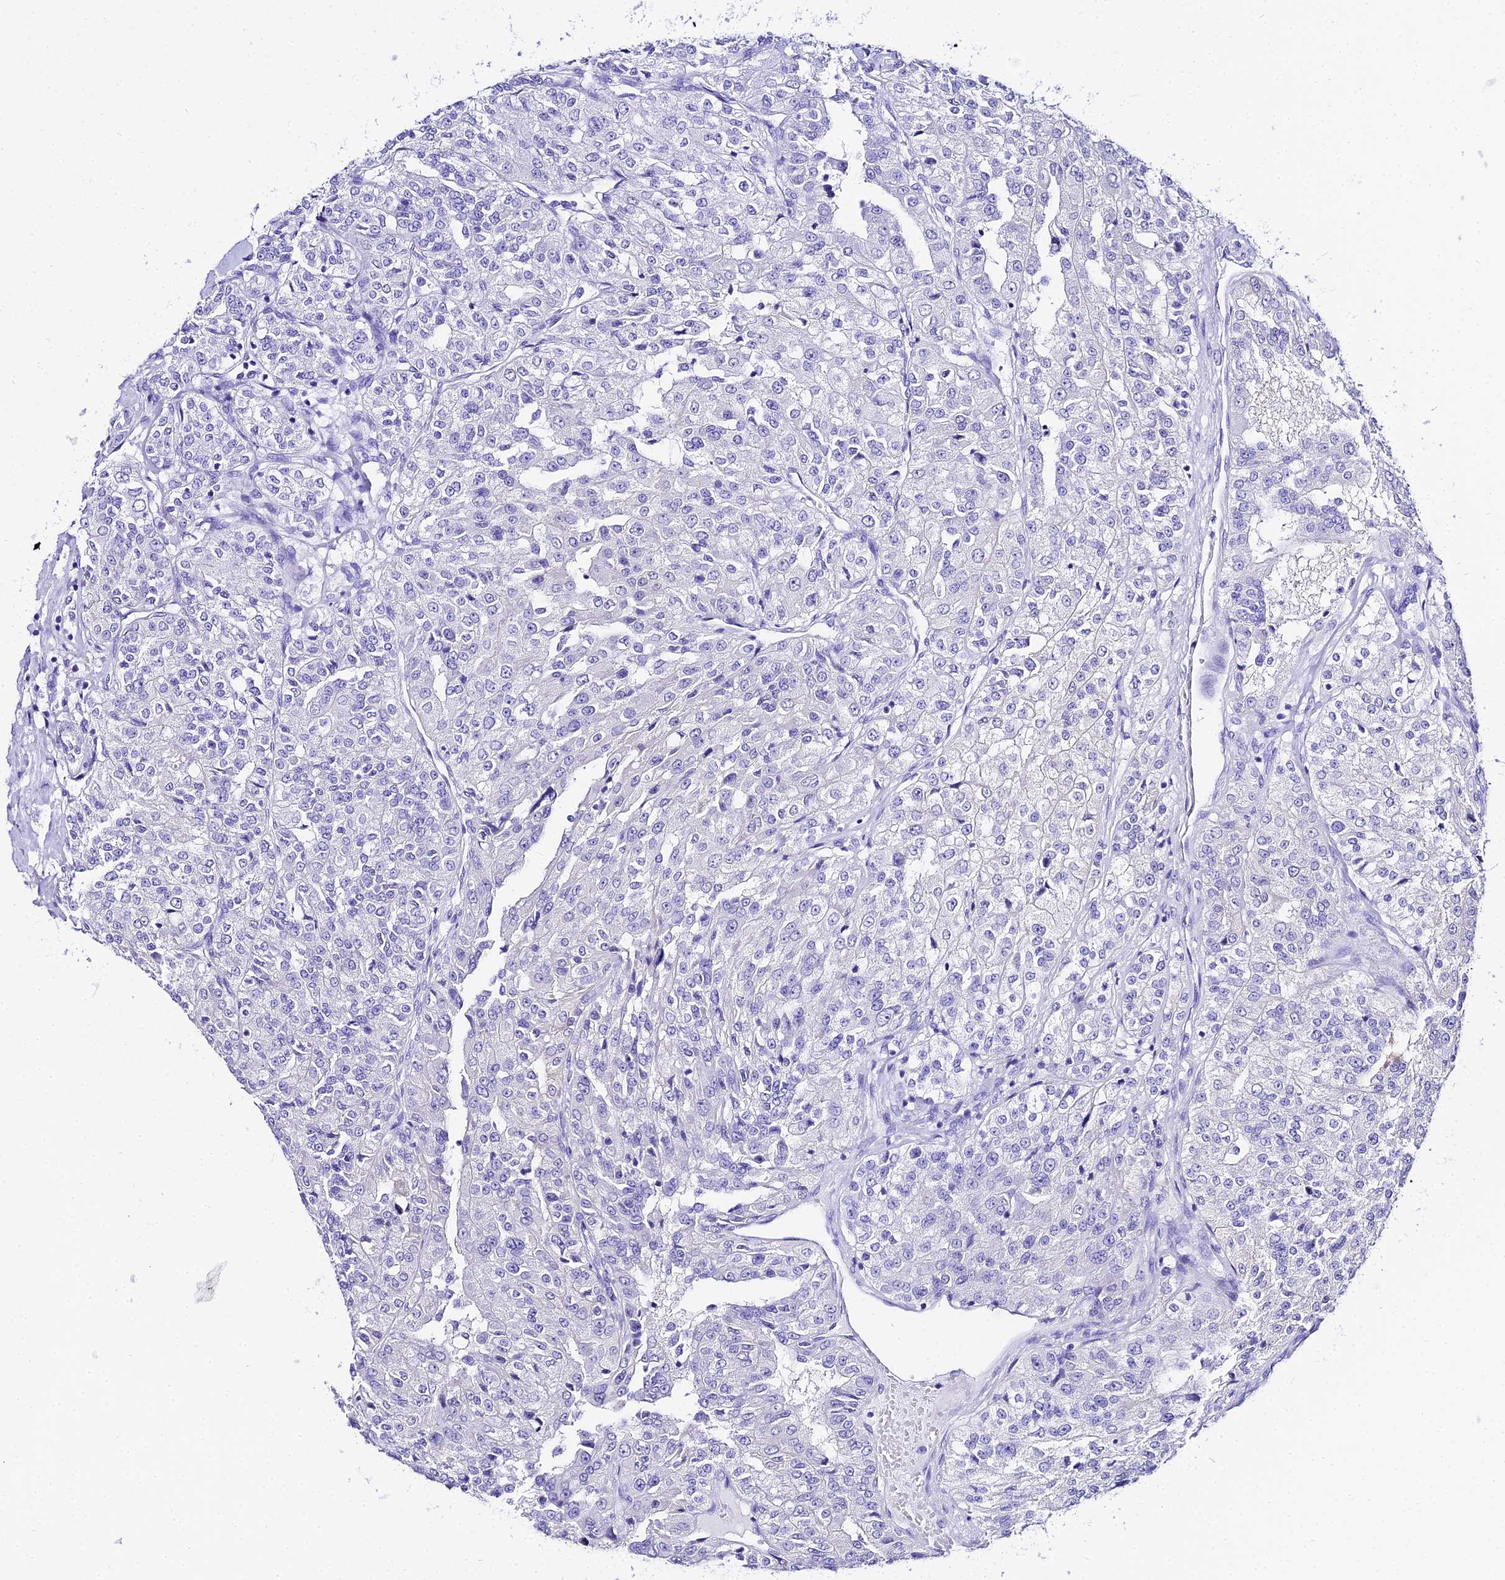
{"staining": {"intensity": "negative", "quantity": "none", "location": "none"}, "tissue": "renal cancer", "cell_type": "Tumor cells", "image_type": "cancer", "snomed": [{"axis": "morphology", "description": "Adenocarcinoma, NOS"}, {"axis": "topography", "description": "Kidney"}], "caption": "The IHC photomicrograph has no significant expression in tumor cells of renal cancer (adenocarcinoma) tissue.", "gene": "TRMT44", "patient": {"sex": "female", "age": 63}}